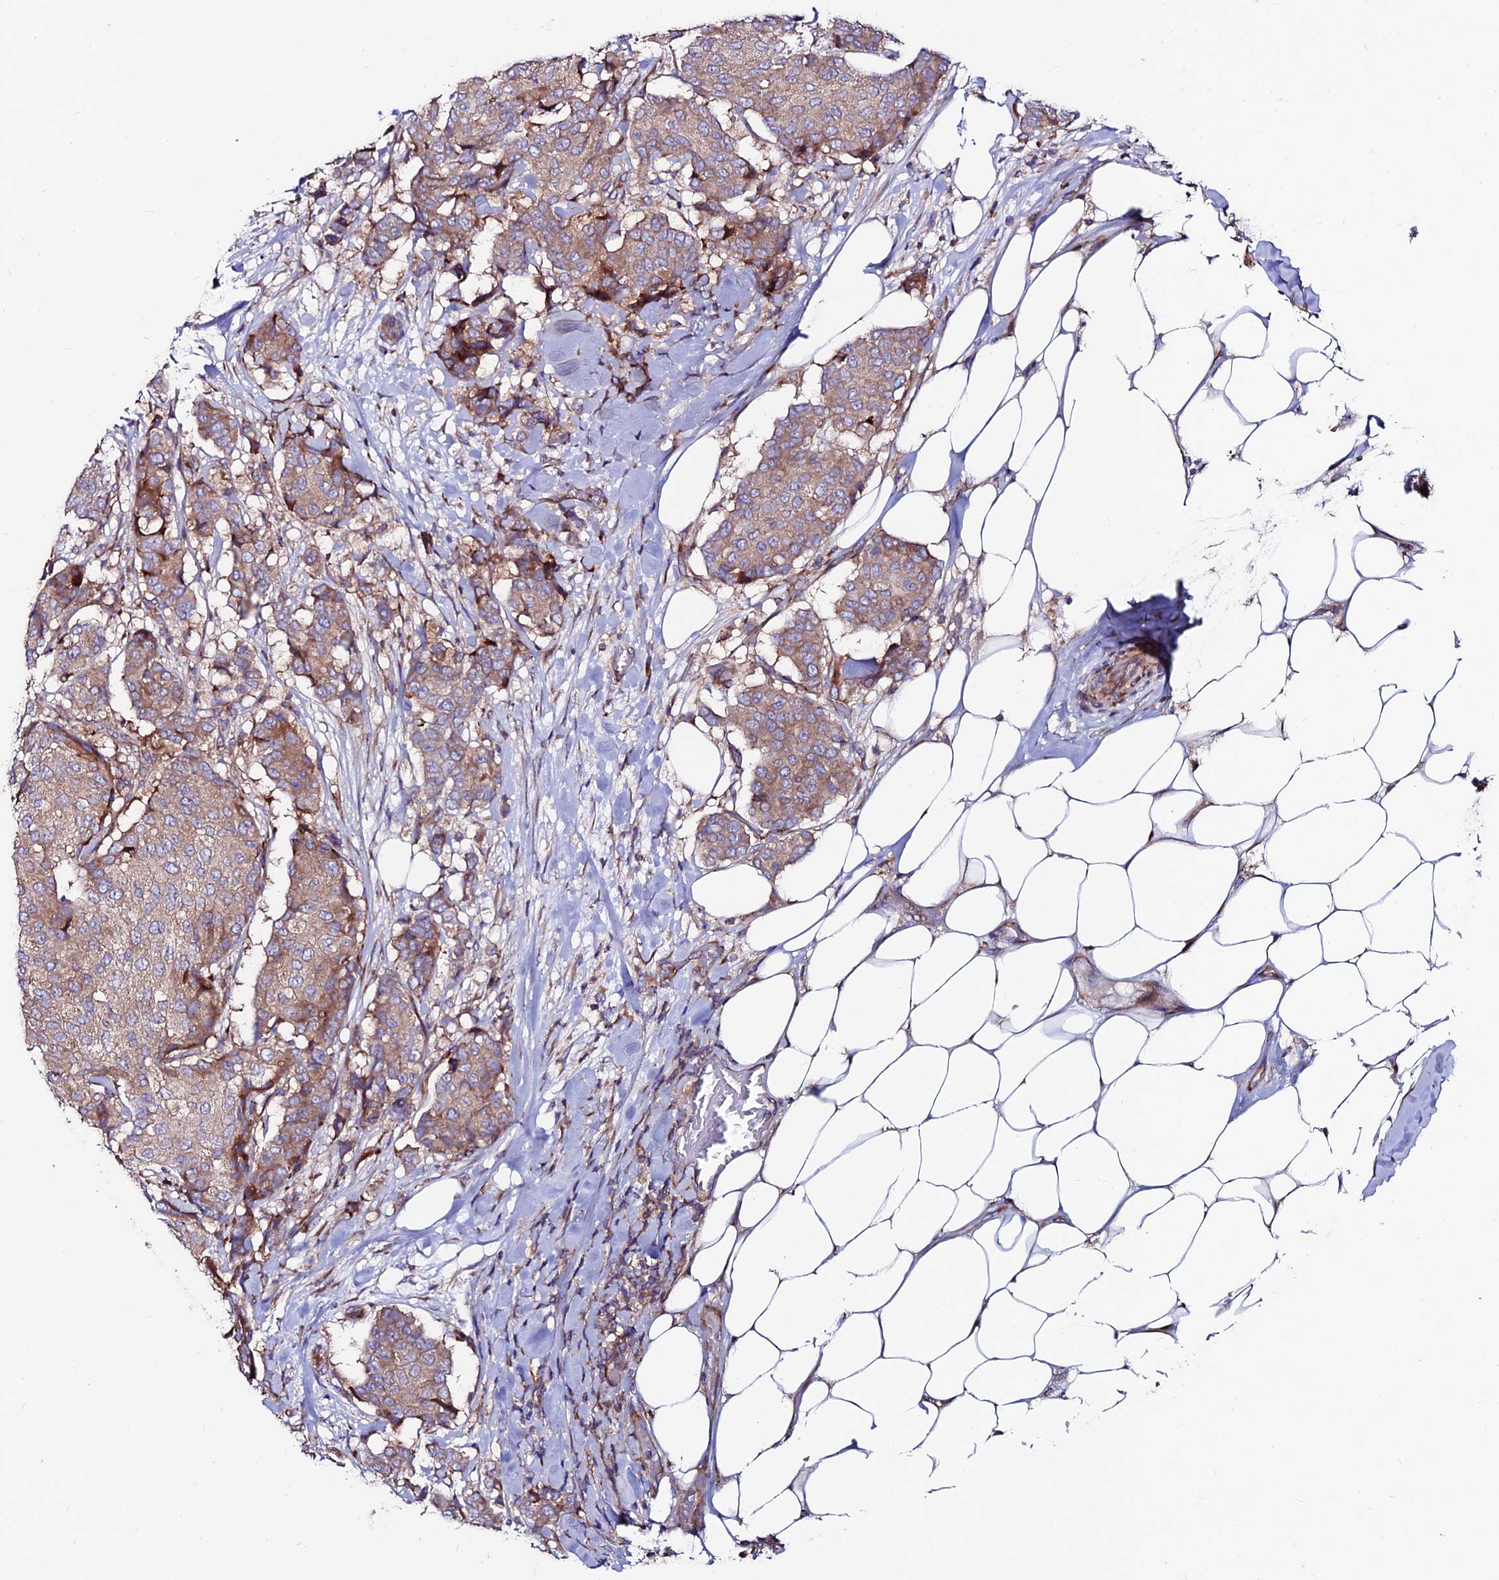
{"staining": {"intensity": "weak", "quantity": ">75%", "location": "cytoplasmic/membranous"}, "tissue": "breast cancer", "cell_type": "Tumor cells", "image_type": "cancer", "snomed": [{"axis": "morphology", "description": "Duct carcinoma"}, {"axis": "topography", "description": "Breast"}], "caption": "DAB (3,3'-diaminobenzidine) immunohistochemical staining of human breast cancer (intraductal carcinoma) displays weak cytoplasmic/membranous protein expression in about >75% of tumor cells.", "gene": "EIF3K", "patient": {"sex": "female", "age": 75}}